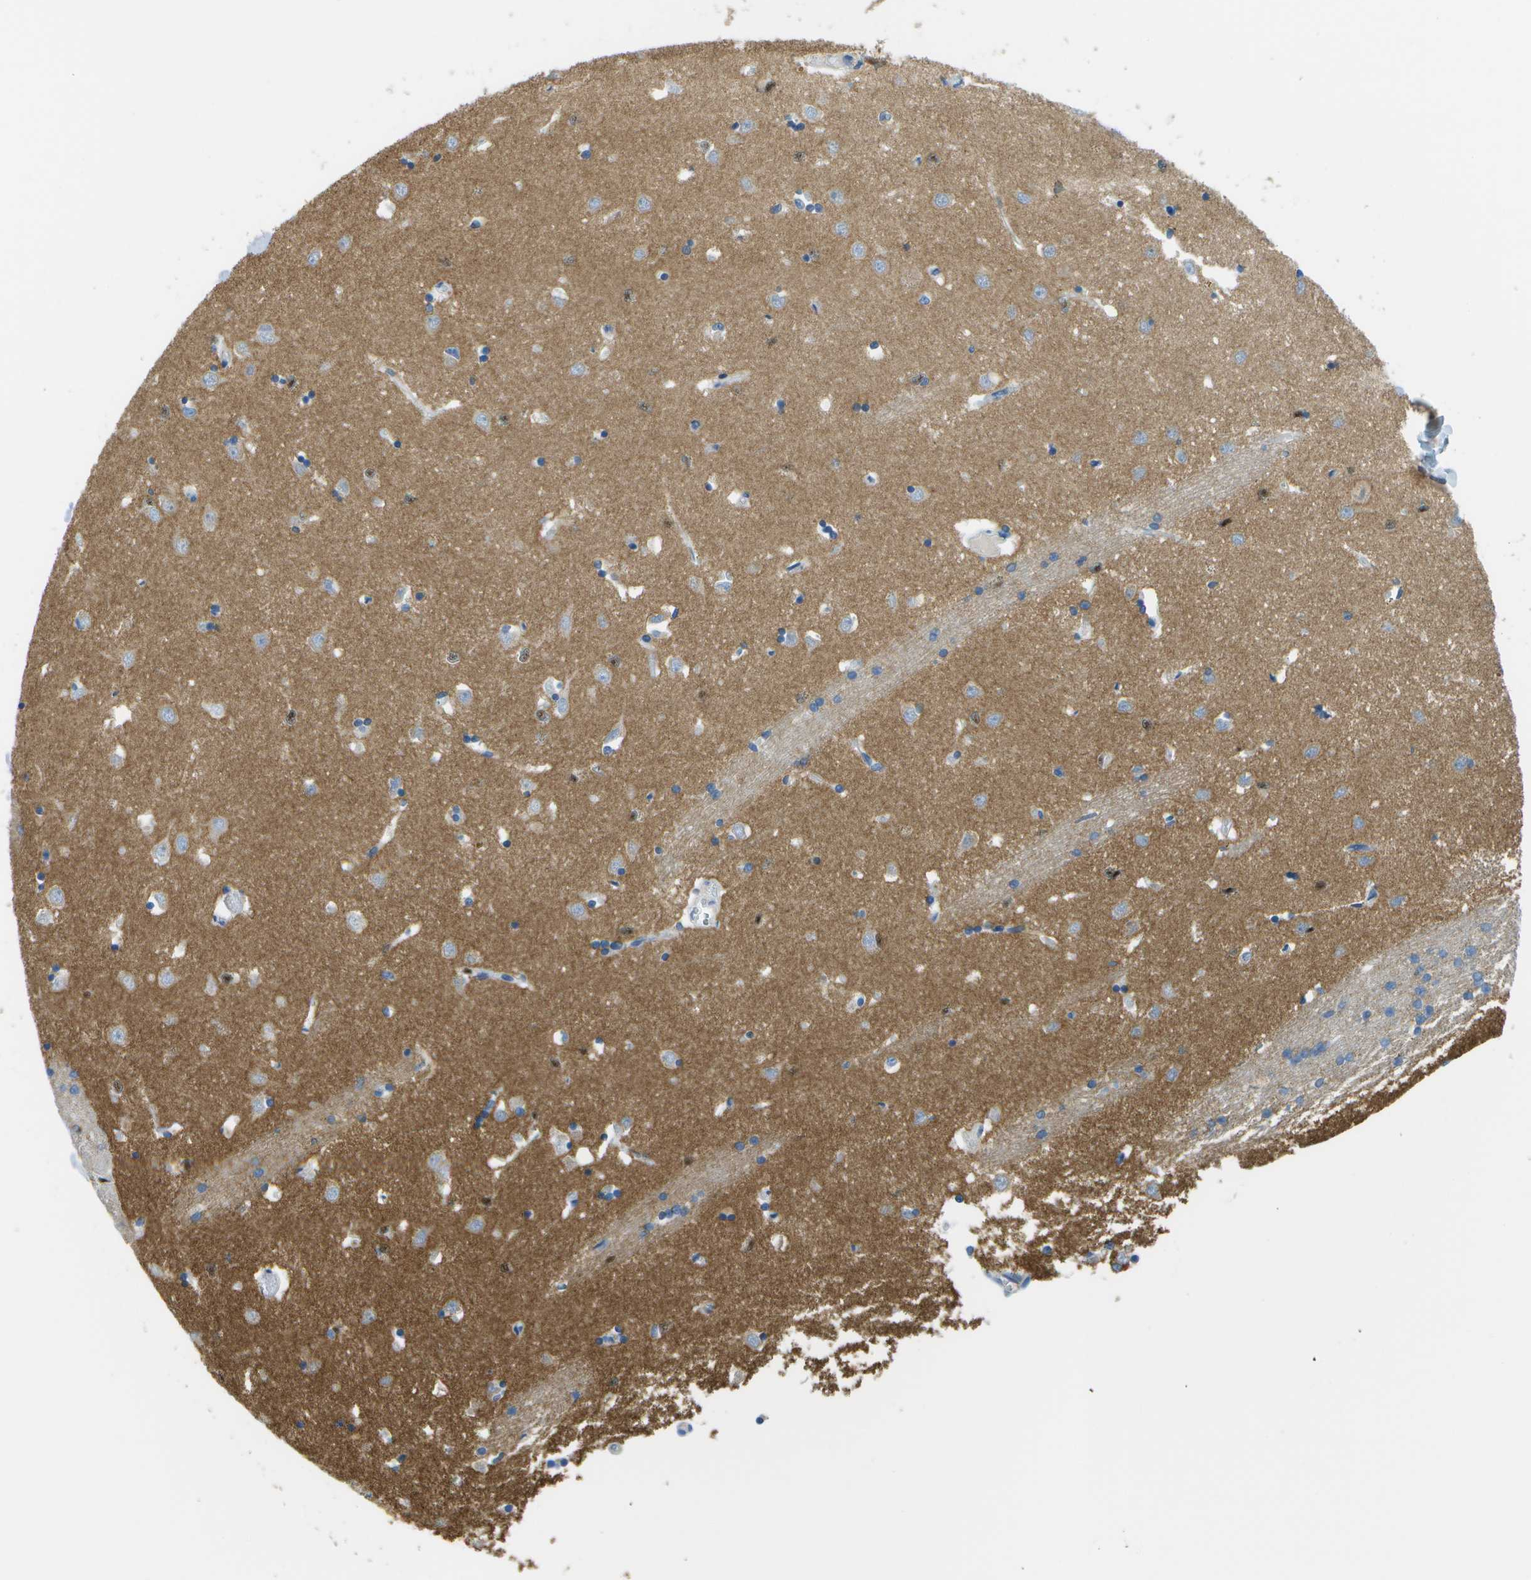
{"staining": {"intensity": "weak", "quantity": "<25%", "location": "cytoplasmic/membranous"}, "tissue": "caudate", "cell_type": "Glial cells", "image_type": "normal", "snomed": [{"axis": "morphology", "description": "Normal tissue, NOS"}, {"axis": "topography", "description": "Lateral ventricle wall"}], "caption": "IHC histopathology image of benign human caudate stained for a protein (brown), which reveals no staining in glial cells. (DAB (3,3'-diaminobenzidine) immunohistochemistry with hematoxylin counter stain).", "gene": "PTGIS", "patient": {"sex": "female", "age": 19}}